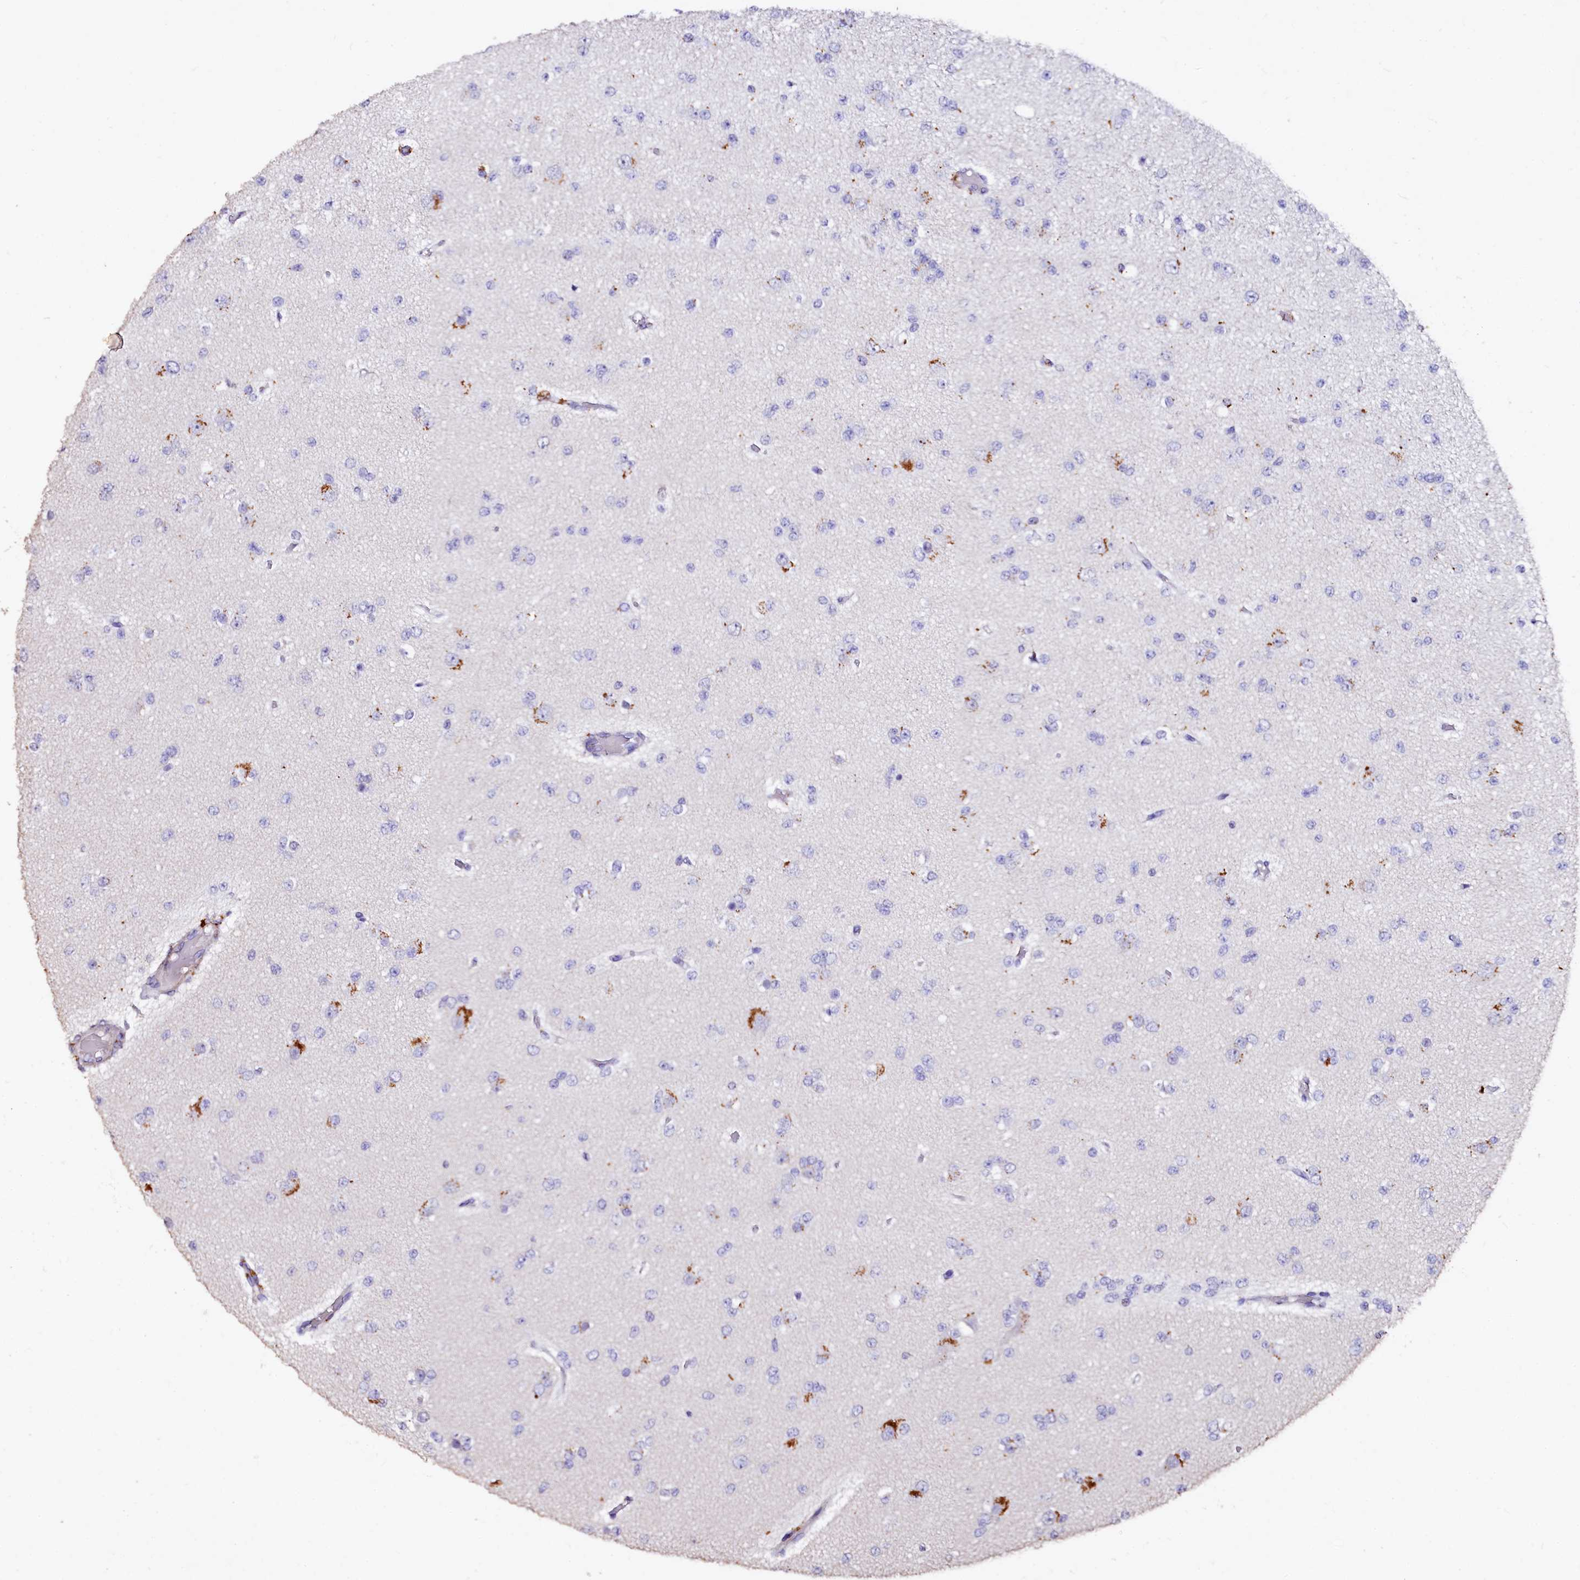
{"staining": {"intensity": "negative", "quantity": "none", "location": "none"}, "tissue": "glioma", "cell_type": "Tumor cells", "image_type": "cancer", "snomed": [{"axis": "morphology", "description": "Glioma, malignant, Low grade"}, {"axis": "topography", "description": "Brain"}], "caption": "Malignant glioma (low-grade) was stained to show a protein in brown. There is no significant expression in tumor cells.", "gene": "VPS36", "patient": {"sex": "female", "age": 22}}